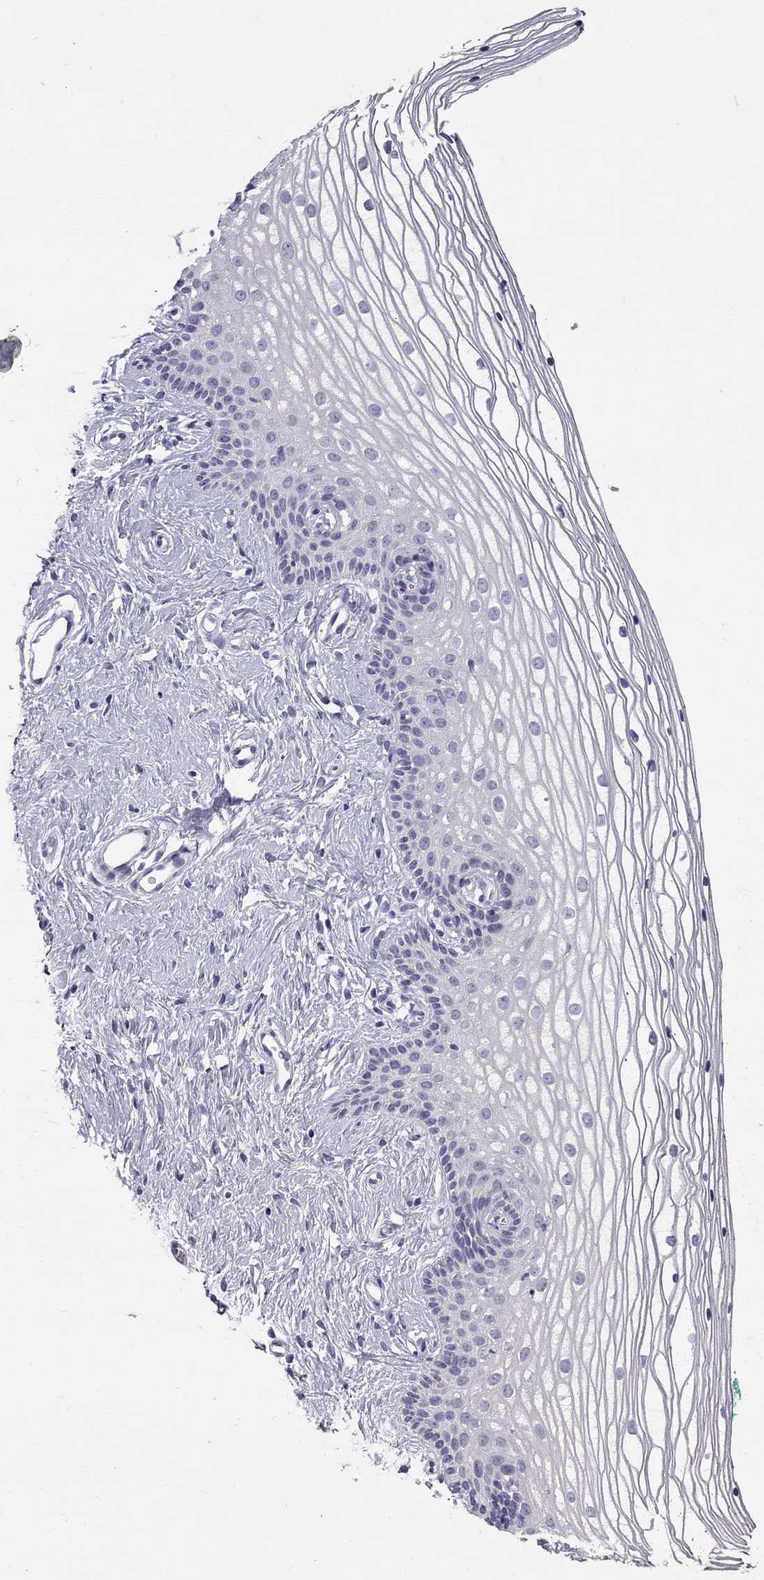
{"staining": {"intensity": "negative", "quantity": "none", "location": "none"}, "tissue": "vagina", "cell_type": "Squamous epithelial cells", "image_type": "normal", "snomed": [{"axis": "morphology", "description": "Normal tissue, NOS"}, {"axis": "topography", "description": "Vagina"}], "caption": "Immunohistochemistry photomicrograph of unremarkable vagina stained for a protein (brown), which exhibits no expression in squamous epithelial cells.", "gene": "CFAP91", "patient": {"sex": "female", "age": 36}}